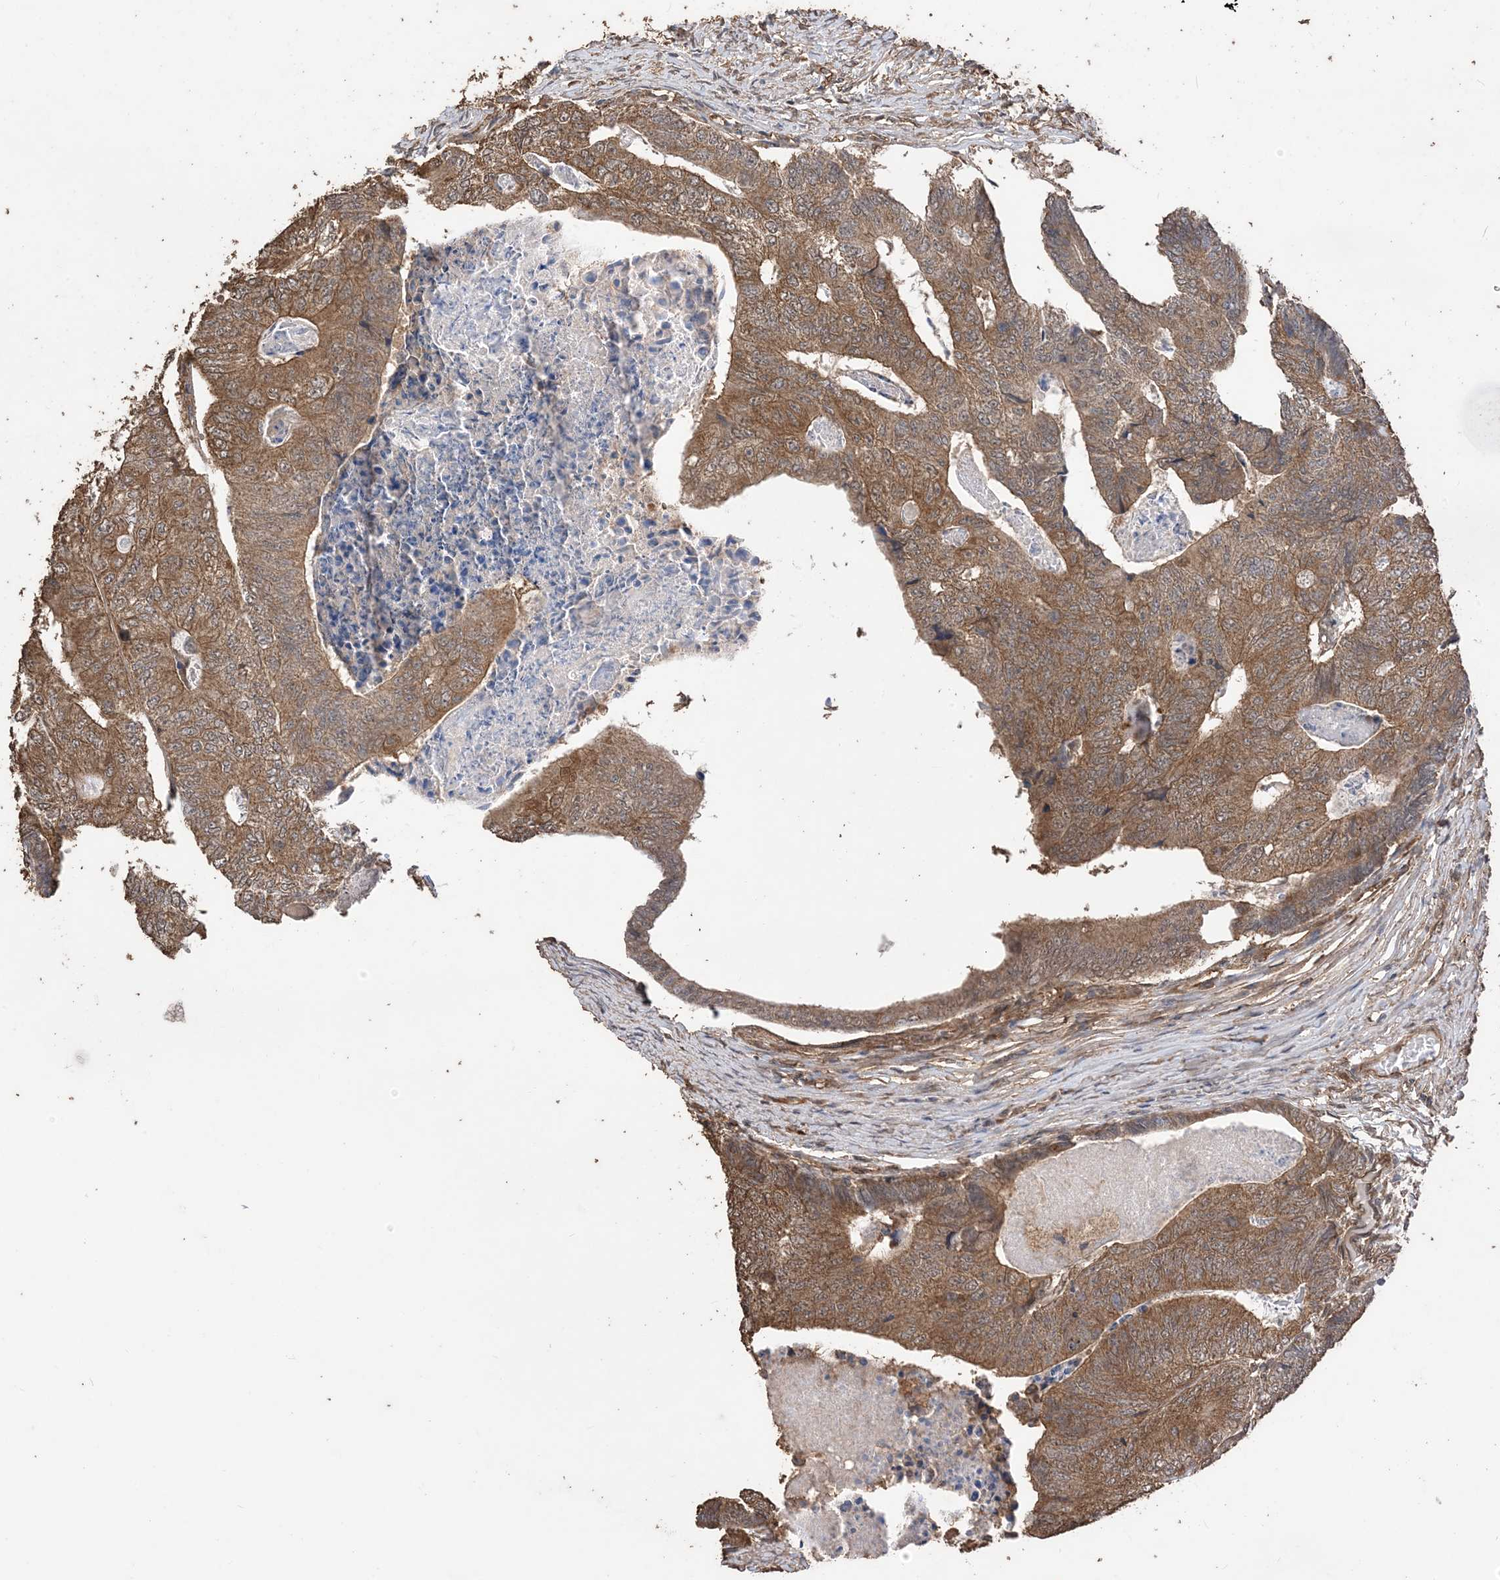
{"staining": {"intensity": "moderate", "quantity": ">75%", "location": "cytoplasmic/membranous"}, "tissue": "colorectal cancer", "cell_type": "Tumor cells", "image_type": "cancer", "snomed": [{"axis": "morphology", "description": "Adenocarcinoma, NOS"}, {"axis": "topography", "description": "Colon"}], "caption": "Protein staining shows moderate cytoplasmic/membranous positivity in about >75% of tumor cells in colorectal cancer (adenocarcinoma).", "gene": "ZKSCAN5", "patient": {"sex": "female", "age": 67}}